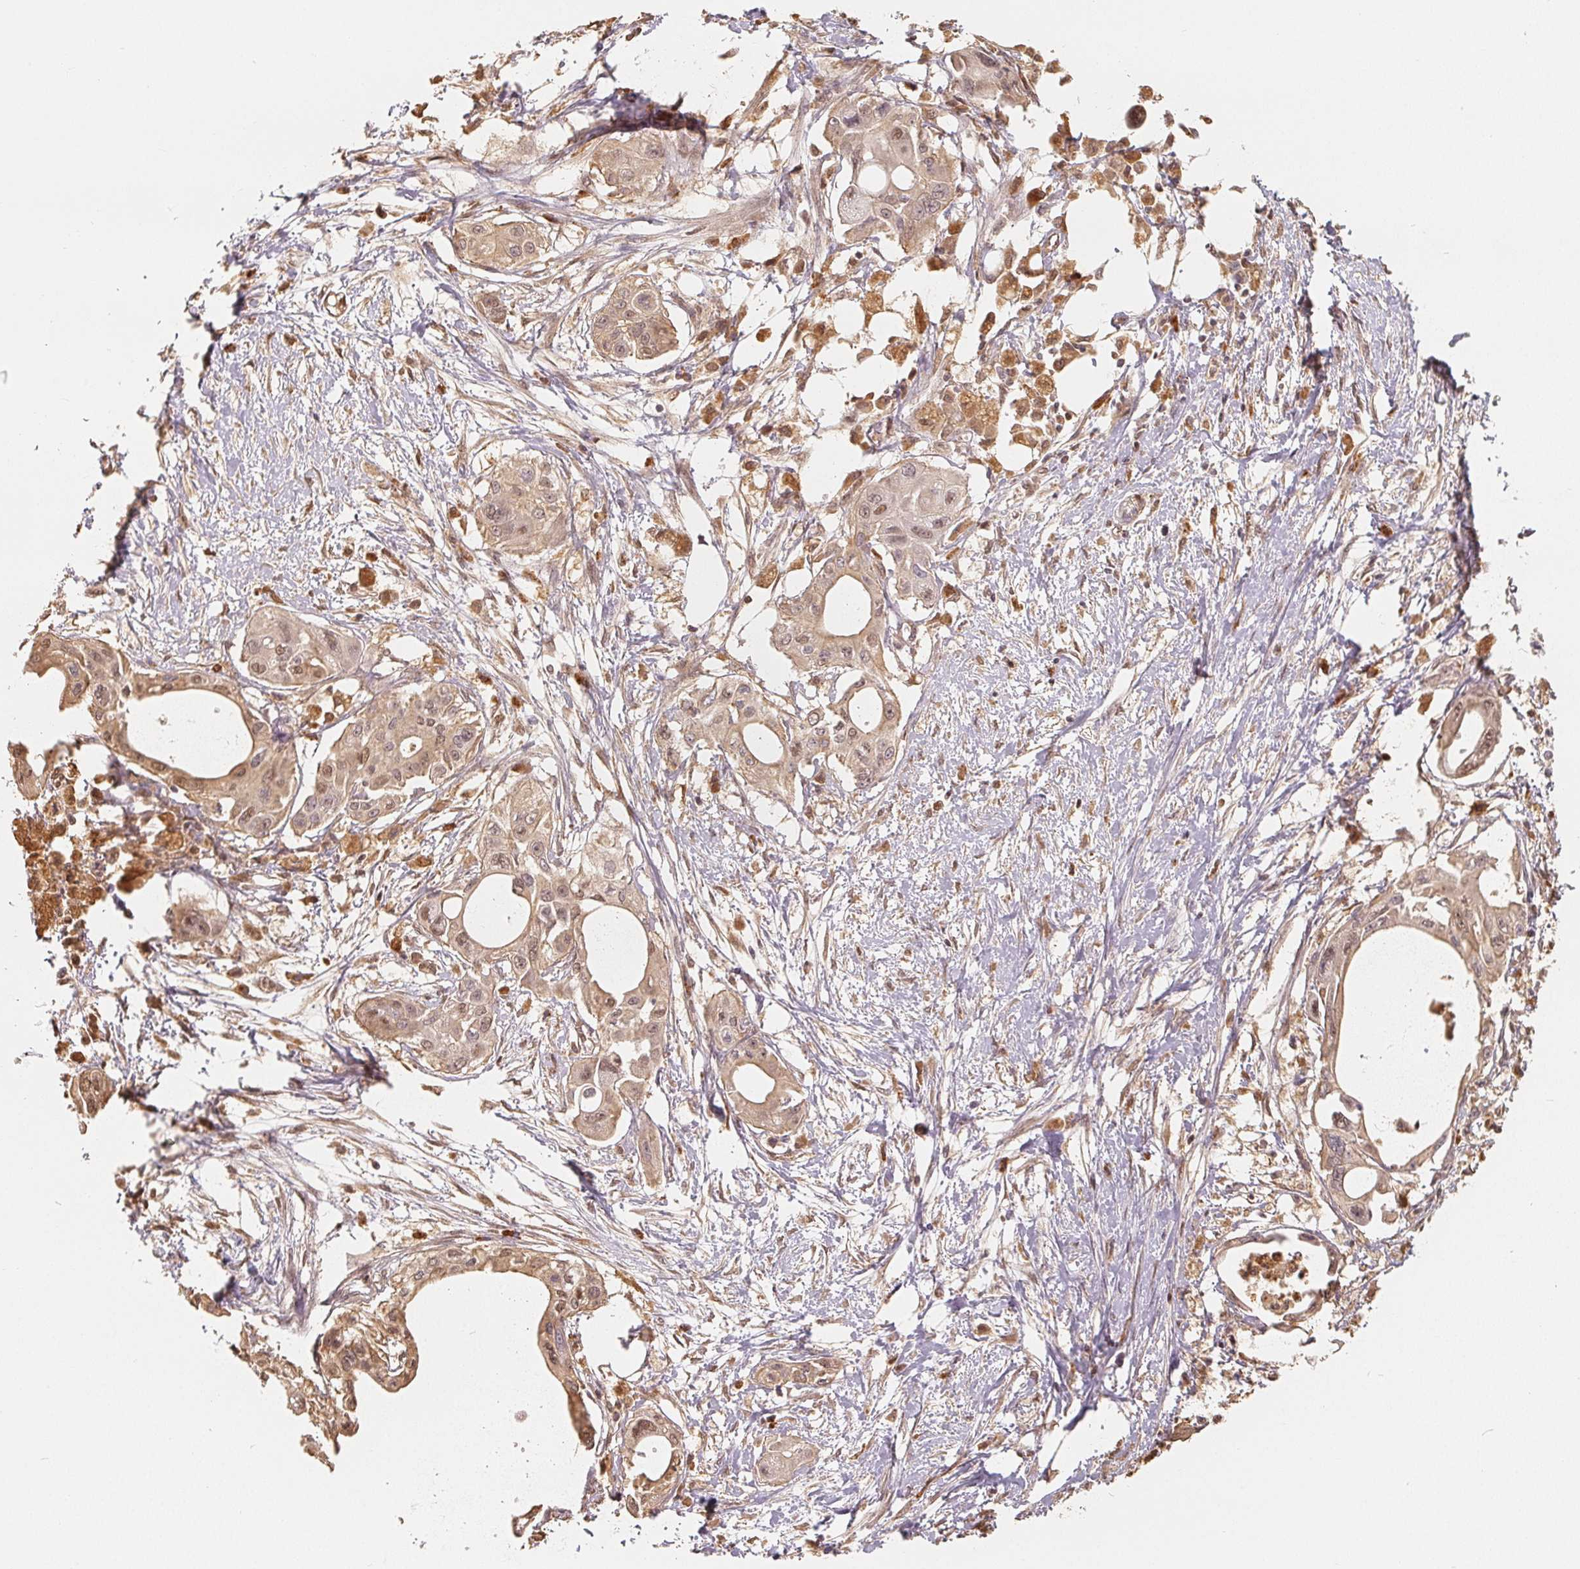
{"staining": {"intensity": "weak", "quantity": ">75%", "location": "cytoplasmic/membranous,nuclear"}, "tissue": "pancreatic cancer", "cell_type": "Tumor cells", "image_type": "cancer", "snomed": [{"axis": "morphology", "description": "Adenocarcinoma, NOS"}, {"axis": "topography", "description": "Pancreas"}], "caption": "Approximately >75% of tumor cells in human adenocarcinoma (pancreatic) demonstrate weak cytoplasmic/membranous and nuclear protein staining as visualized by brown immunohistochemical staining.", "gene": "GUSB", "patient": {"sex": "female", "age": 68}}